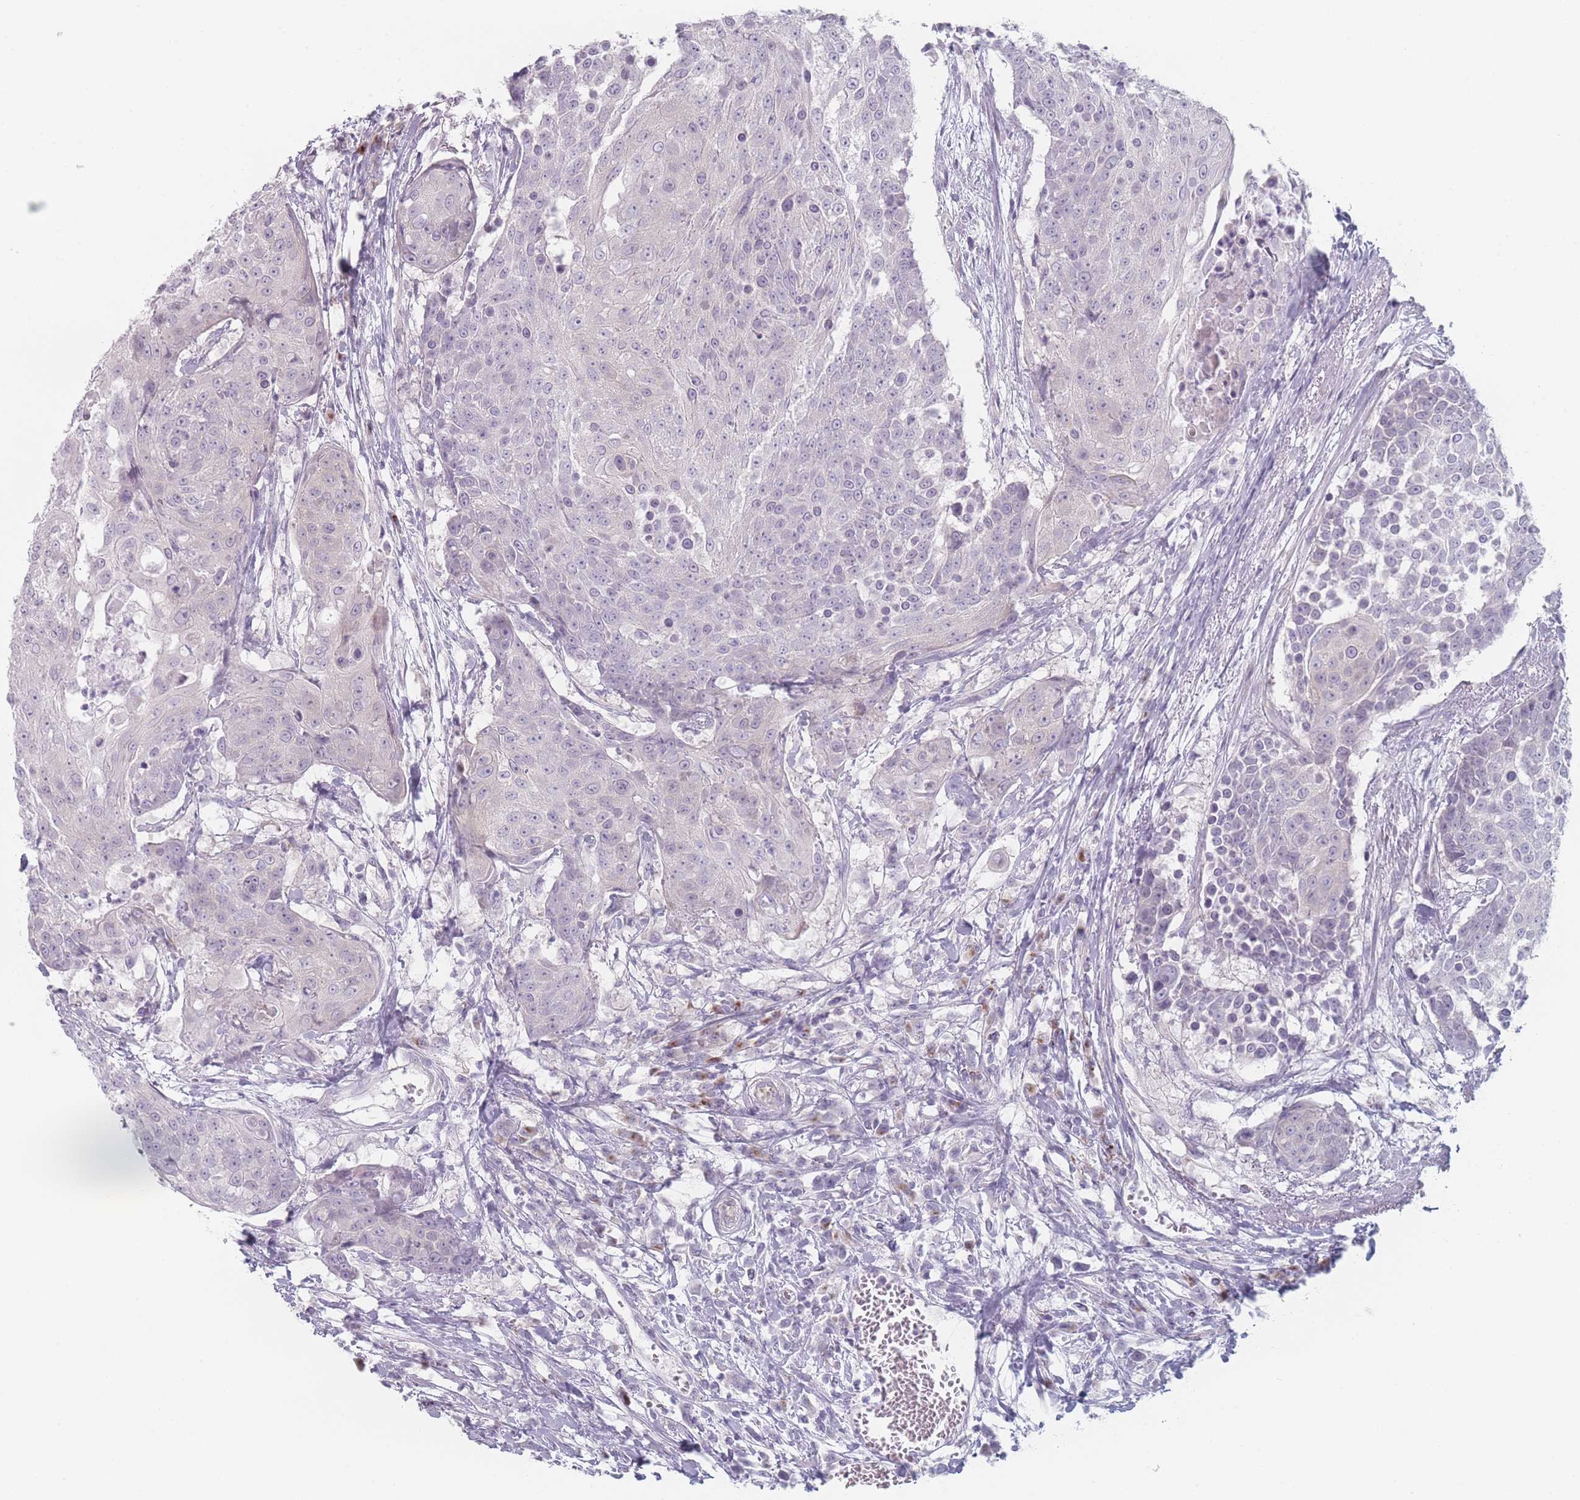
{"staining": {"intensity": "negative", "quantity": "none", "location": "none"}, "tissue": "urothelial cancer", "cell_type": "Tumor cells", "image_type": "cancer", "snomed": [{"axis": "morphology", "description": "Urothelial carcinoma, High grade"}, {"axis": "topography", "description": "Urinary bladder"}], "caption": "IHC histopathology image of neoplastic tissue: urothelial cancer stained with DAB (3,3'-diaminobenzidine) exhibits no significant protein positivity in tumor cells. (DAB (3,3'-diaminobenzidine) immunohistochemistry with hematoxylin counter stain).", "gene": "RNF4", "patient": {"sex": "female", "age": 63}}